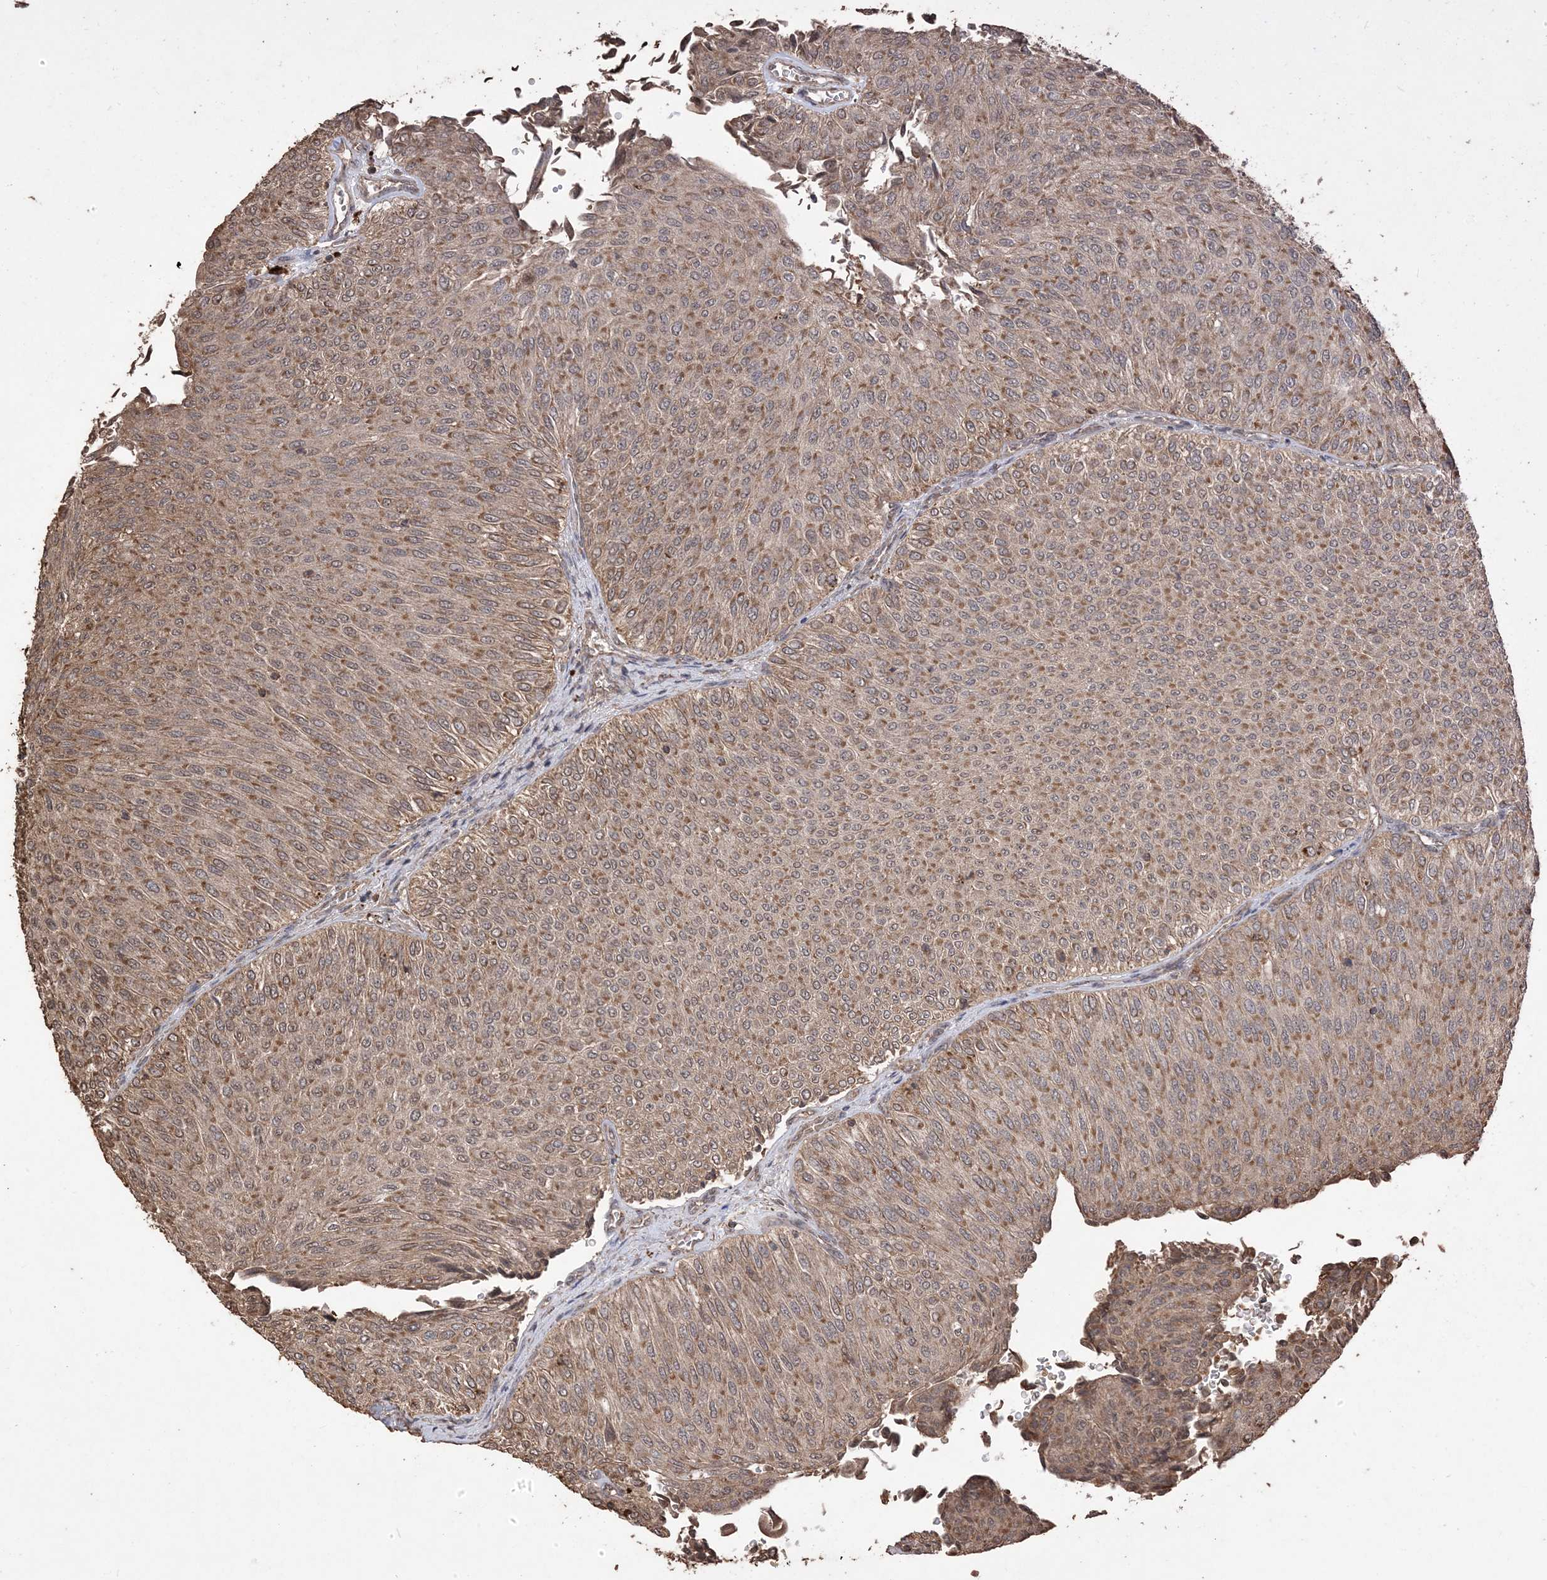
{"staining": {"intensity": "moderate", "quantity": ">75%", "location": "cytoplasmic/membranous"}, "tissue": "urothelial cancer", "cell_type": "Tumor cells", "image_type": "cancer", "snomed": [{"axis": "morphology", "description": "Urothelial carcinoma, Low grade"}, {"axis": "topography", "description": "Urinary bladder"}], "caption": "Tumor cells show medium levels of moderate cytoplasmic/membranous expression in about >75% of cells in human urothelial cancer.", "gene": "HPS4", "patient": {"sex": "male", "age": 78}}